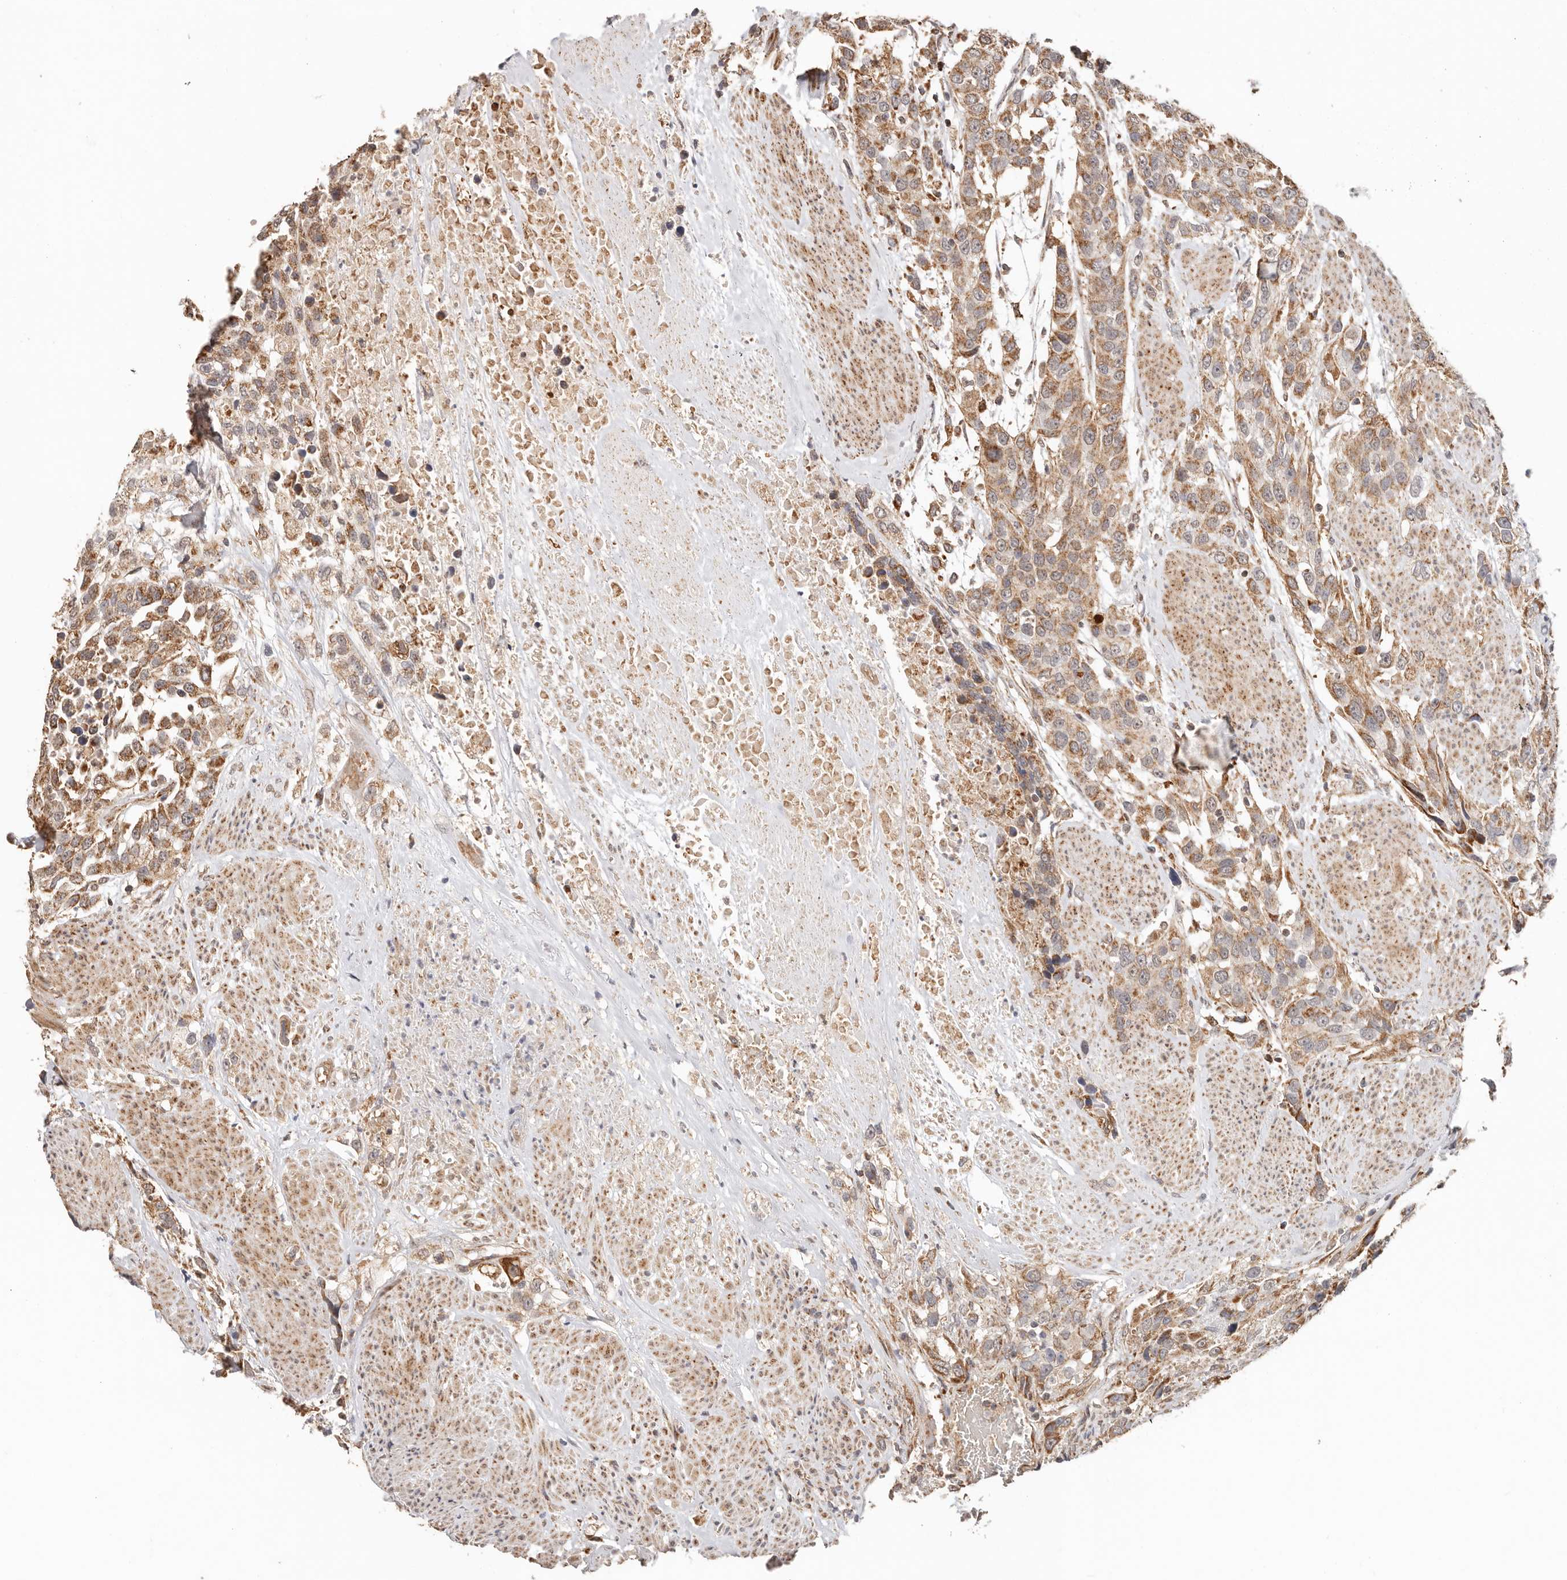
{"staining": {"intensity": "moderate", "quantity": ">75%", "location": "cytoplasmic/membranous"}, "tissue": "urothelial cancer", "cell_type": "Tumor cells", "image_type": "cancer", "snomed": [{"axis": "morphology", "description": "Urothelial carcinoma, High grade"}, {"axis": "topography", "description": "Urinary bladder"}], "caption": "Moderate cytoplasmic/membranous protein positivity is seen in approximately >75% of tumor cells in high-grade urothelial carcinoma.", "gene": "NDUFB11", "patient": {"sex": "female", "age": 80}}